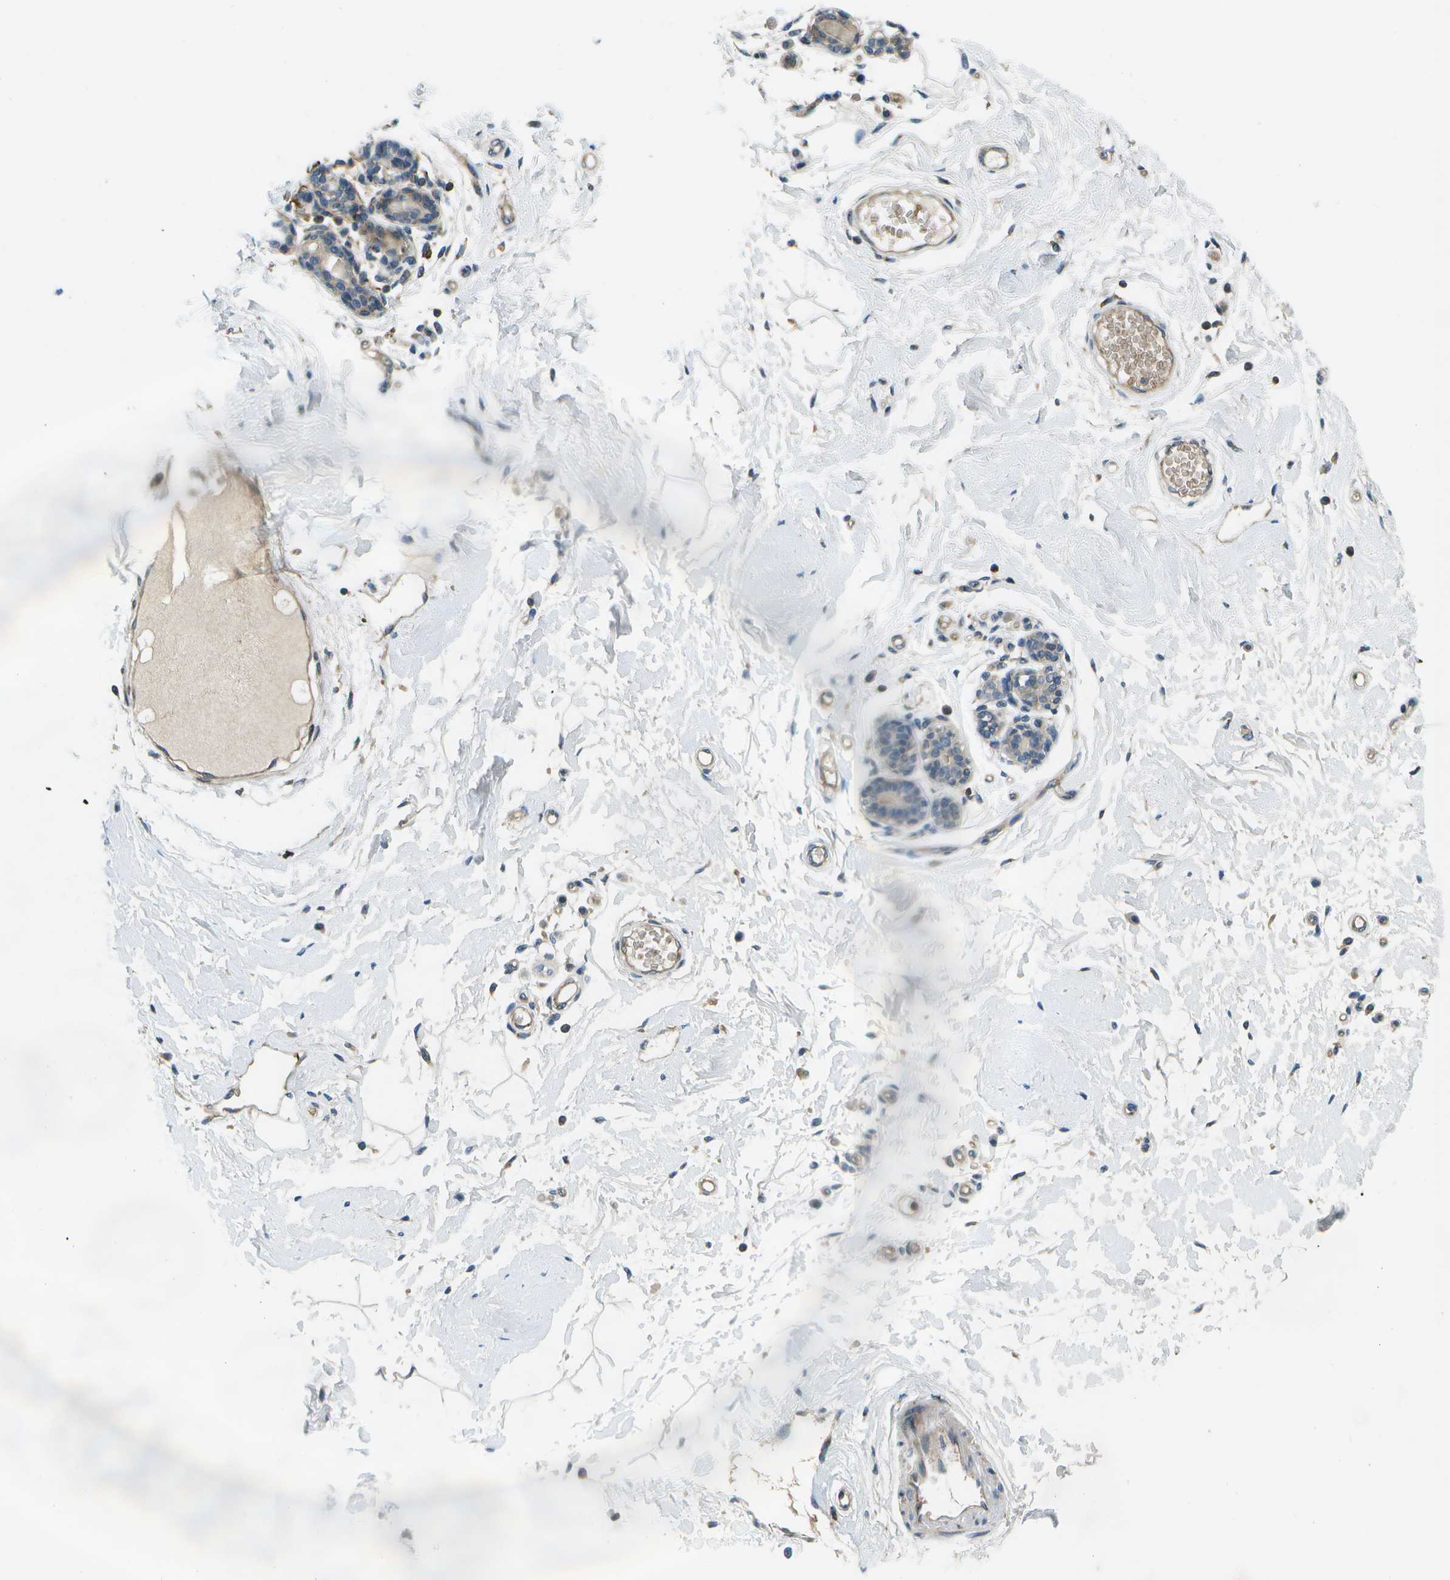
{"staining": {"intensity": "negative", "quantity": "none", "location": "none"}, "tissue": "breast", "cell_type": "Adipocytes", "image_type": "normal", "snomed": [{"axis": "morphology", "description": "Normal tissue, NOS"}, {"axis": "morphology", "description": "Lobular carcinoma"}, {"axis": "topography", "description": "Breast"}], "caption": "Immunohistochemical staining of benign human breast displays no significant expression in adipocytes. The staining is performed using DAB brown chromogen with nuclei counter-stained in using hematoxylin.", "gene": "CTIF", "patient": {"sex": "female", "age": 59}}